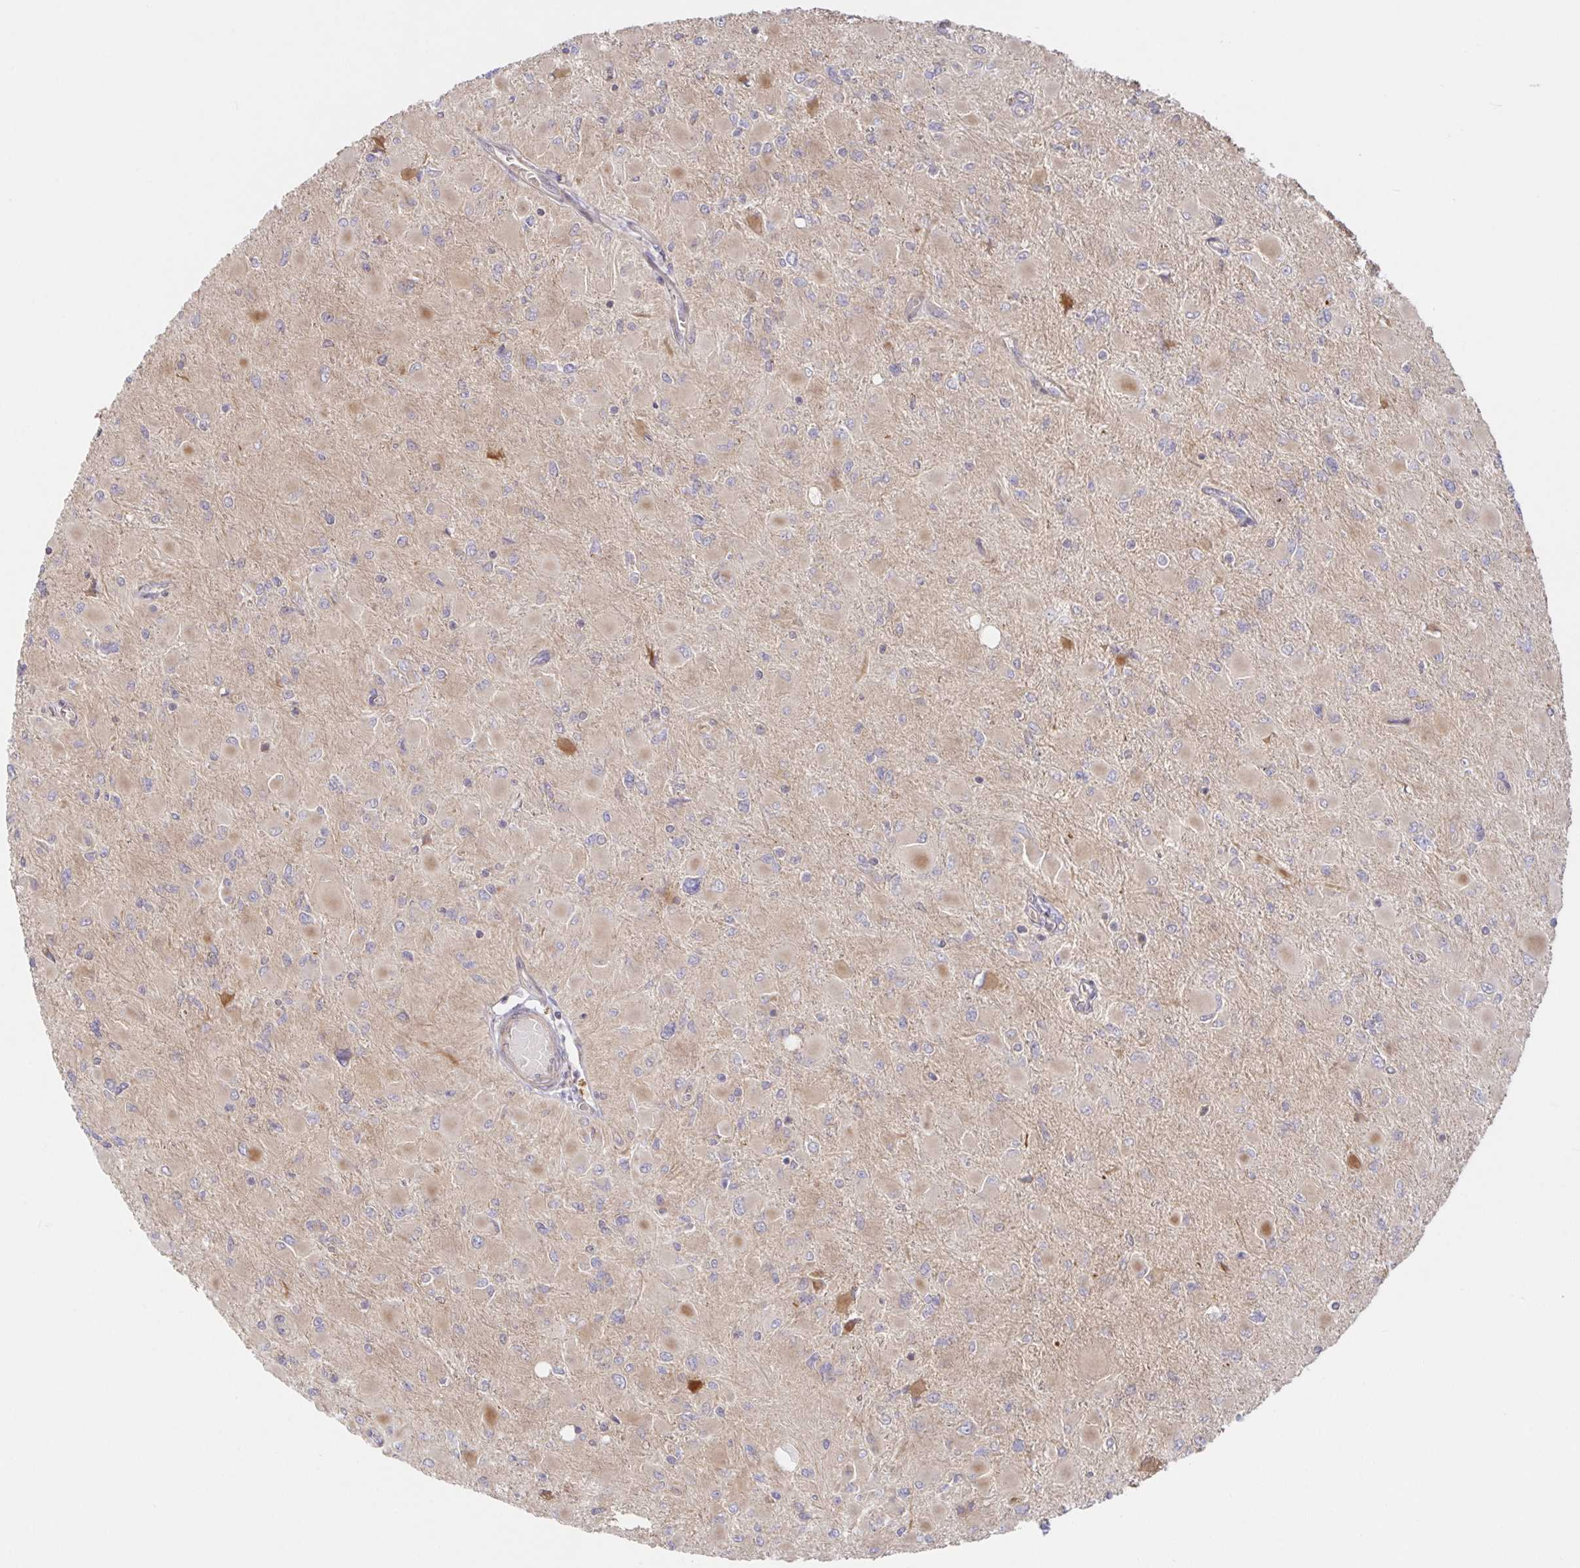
{"staining": {"intensity": "weak", "quantity": "<25%", "location": "cytoplasmic/membranous"}, "tissue": "glioma", "cell_type": "Tumor cells", "image_type": "cancer", "snomed": [{"axis": "morphology", "description": "Glioma, malignant, High grade"}, {"axis": "topography", "description": "Cerebral cortex"}], "caption": "High power microscopy image of an immunohistochemistry photomicrograph of malignant high-grade glioma, revealing no significant positivity in tumor cells. The staining is performed using DAB (3,3'-diaminobenzidine) brown chromogen with nuclei counter-stained in using hematoxylin.", "gene": "AACS", "patient": {"sex": "female", "age": 36}}